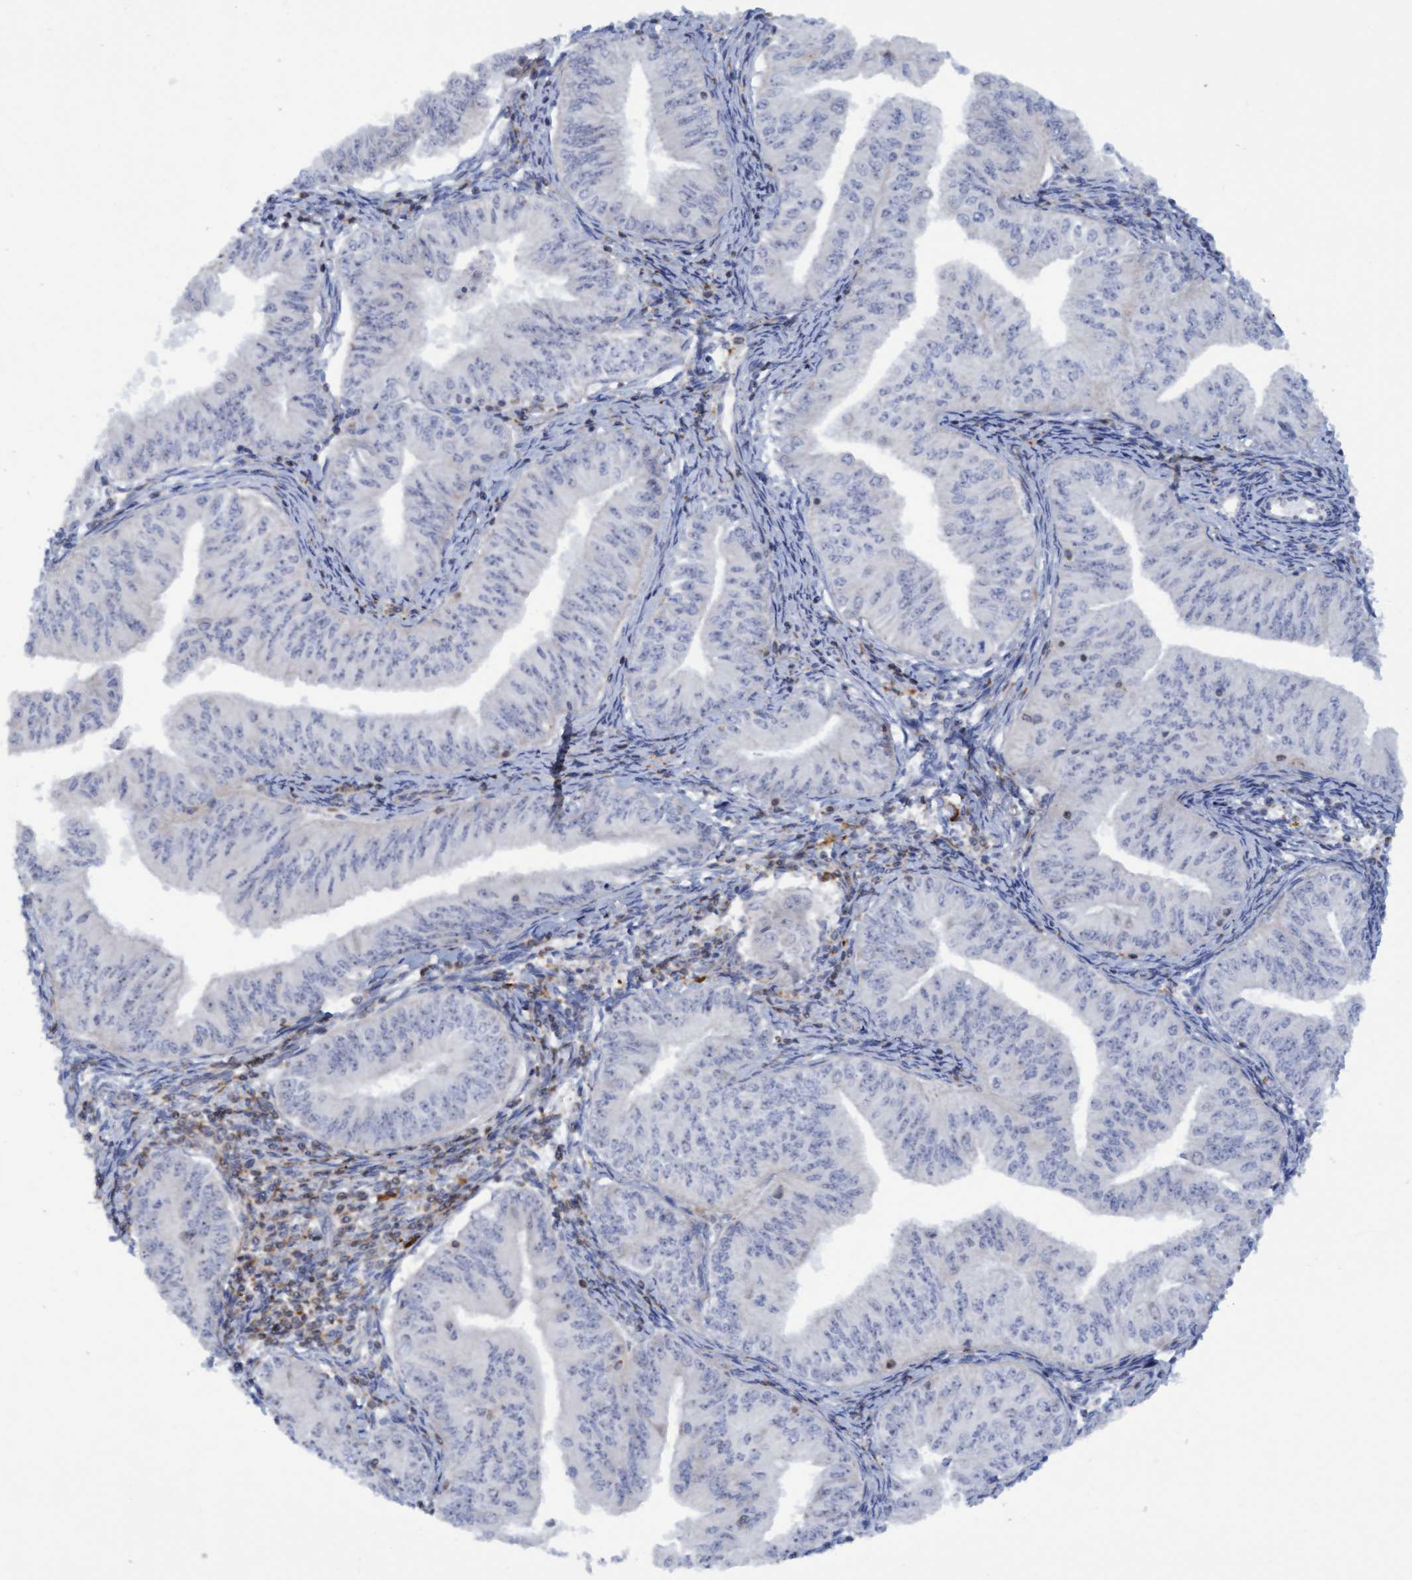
{"staining": {"intensity": "negative", "quantity": "none", "location": "none"}, "tissue": "endometrial cancer", "cell_type": "Tumor cells", "image_type": "cancer", "snomed": [{"axis": "morphology", "description": "Normal tissue, NOS"}, {"axis": "morphology", "description": "Adenocarcinoma, NOS"}, {"axis": "topography", "description": "Endometrium"}], "caption": "Endometrial adenocarcinoma stained for a protein using immunohistochemistry reveals no expression tumor cells.", "gene": "FNBP1", "patient": {"sex": "female", "age": 53}}